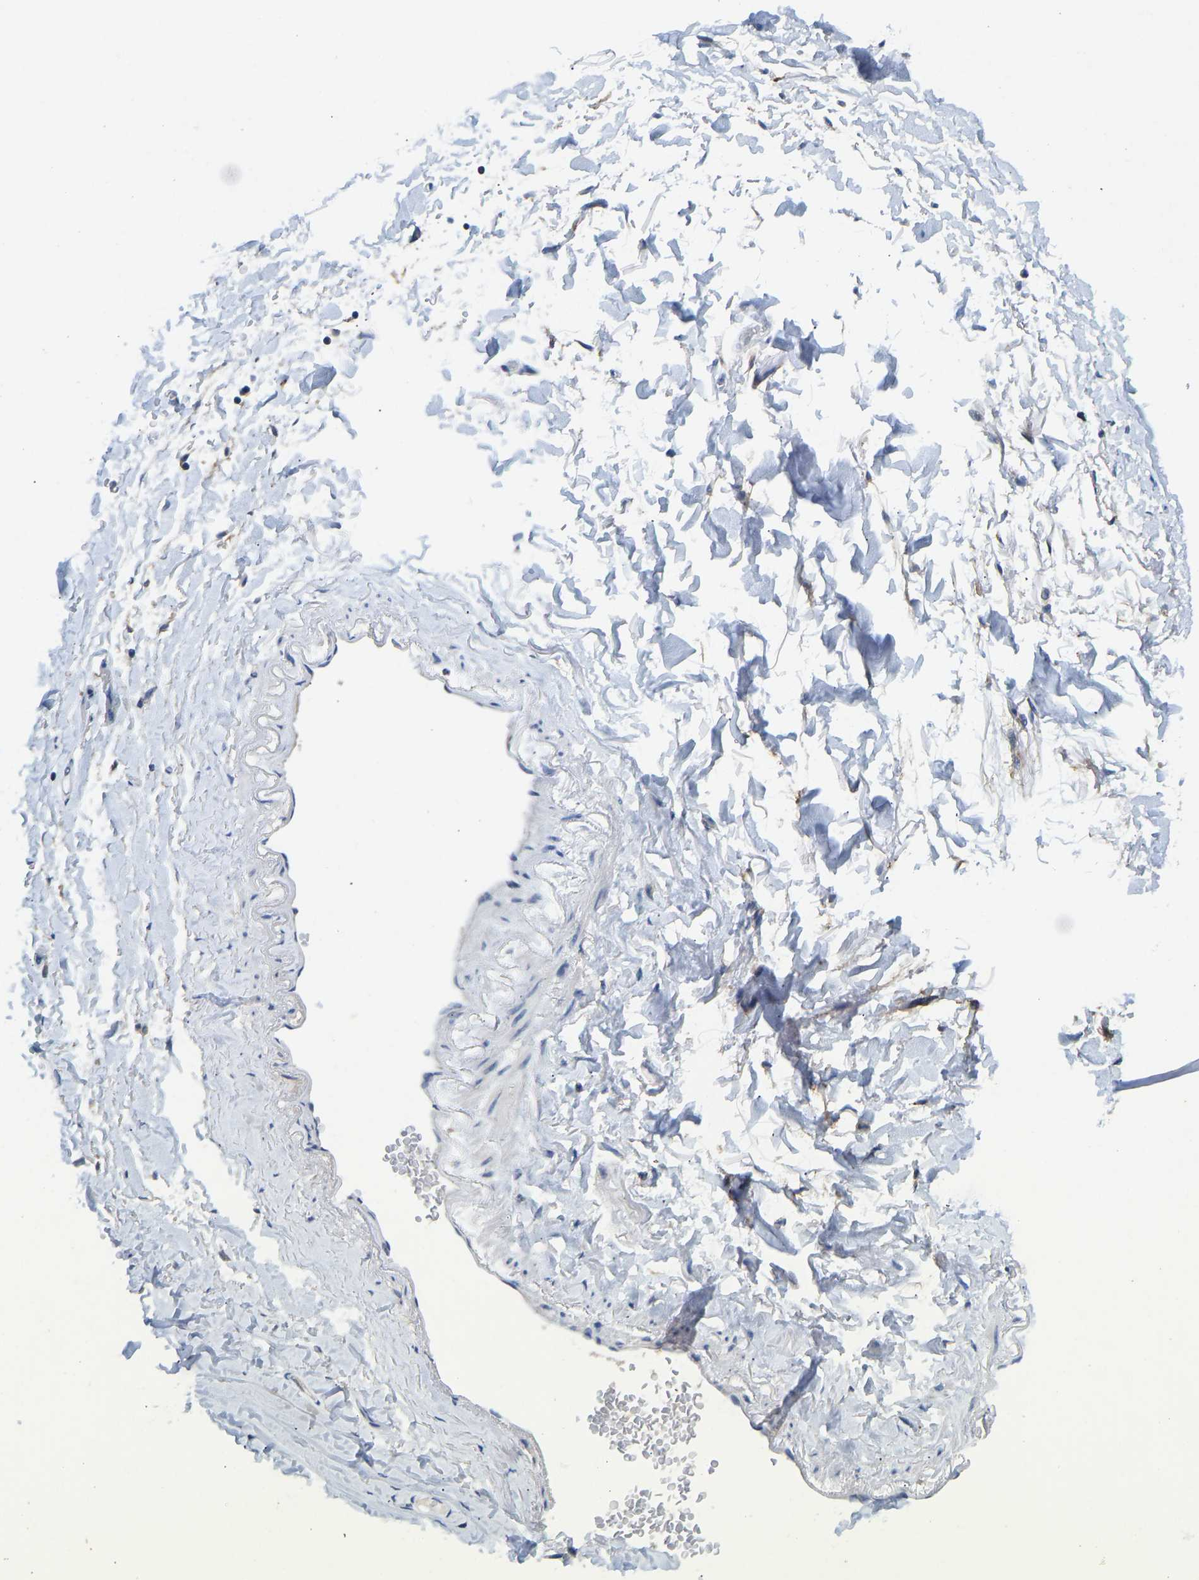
{"staining": {"intensity": "weak", "quantity": "<25%", "location": "cytoplasmic/membranous"}, "tissue": "adipose tissue", "cell_type": "Adipocytes", "image_type": "normal", "snomed": [{"axis": "morphology", "description": "Normal tissue, NOS"}, {"axis": "topography", "description": "Cartilage tissue"}, {"axis": "topography", "description": "Bronchus"}], "caption": "Adipocytes show no significant expression in unremarkable adipose tissue. Nuclei are stained in blue.", "gene": "NDRG3", "patient": {"sex": "female", "age": 73}}